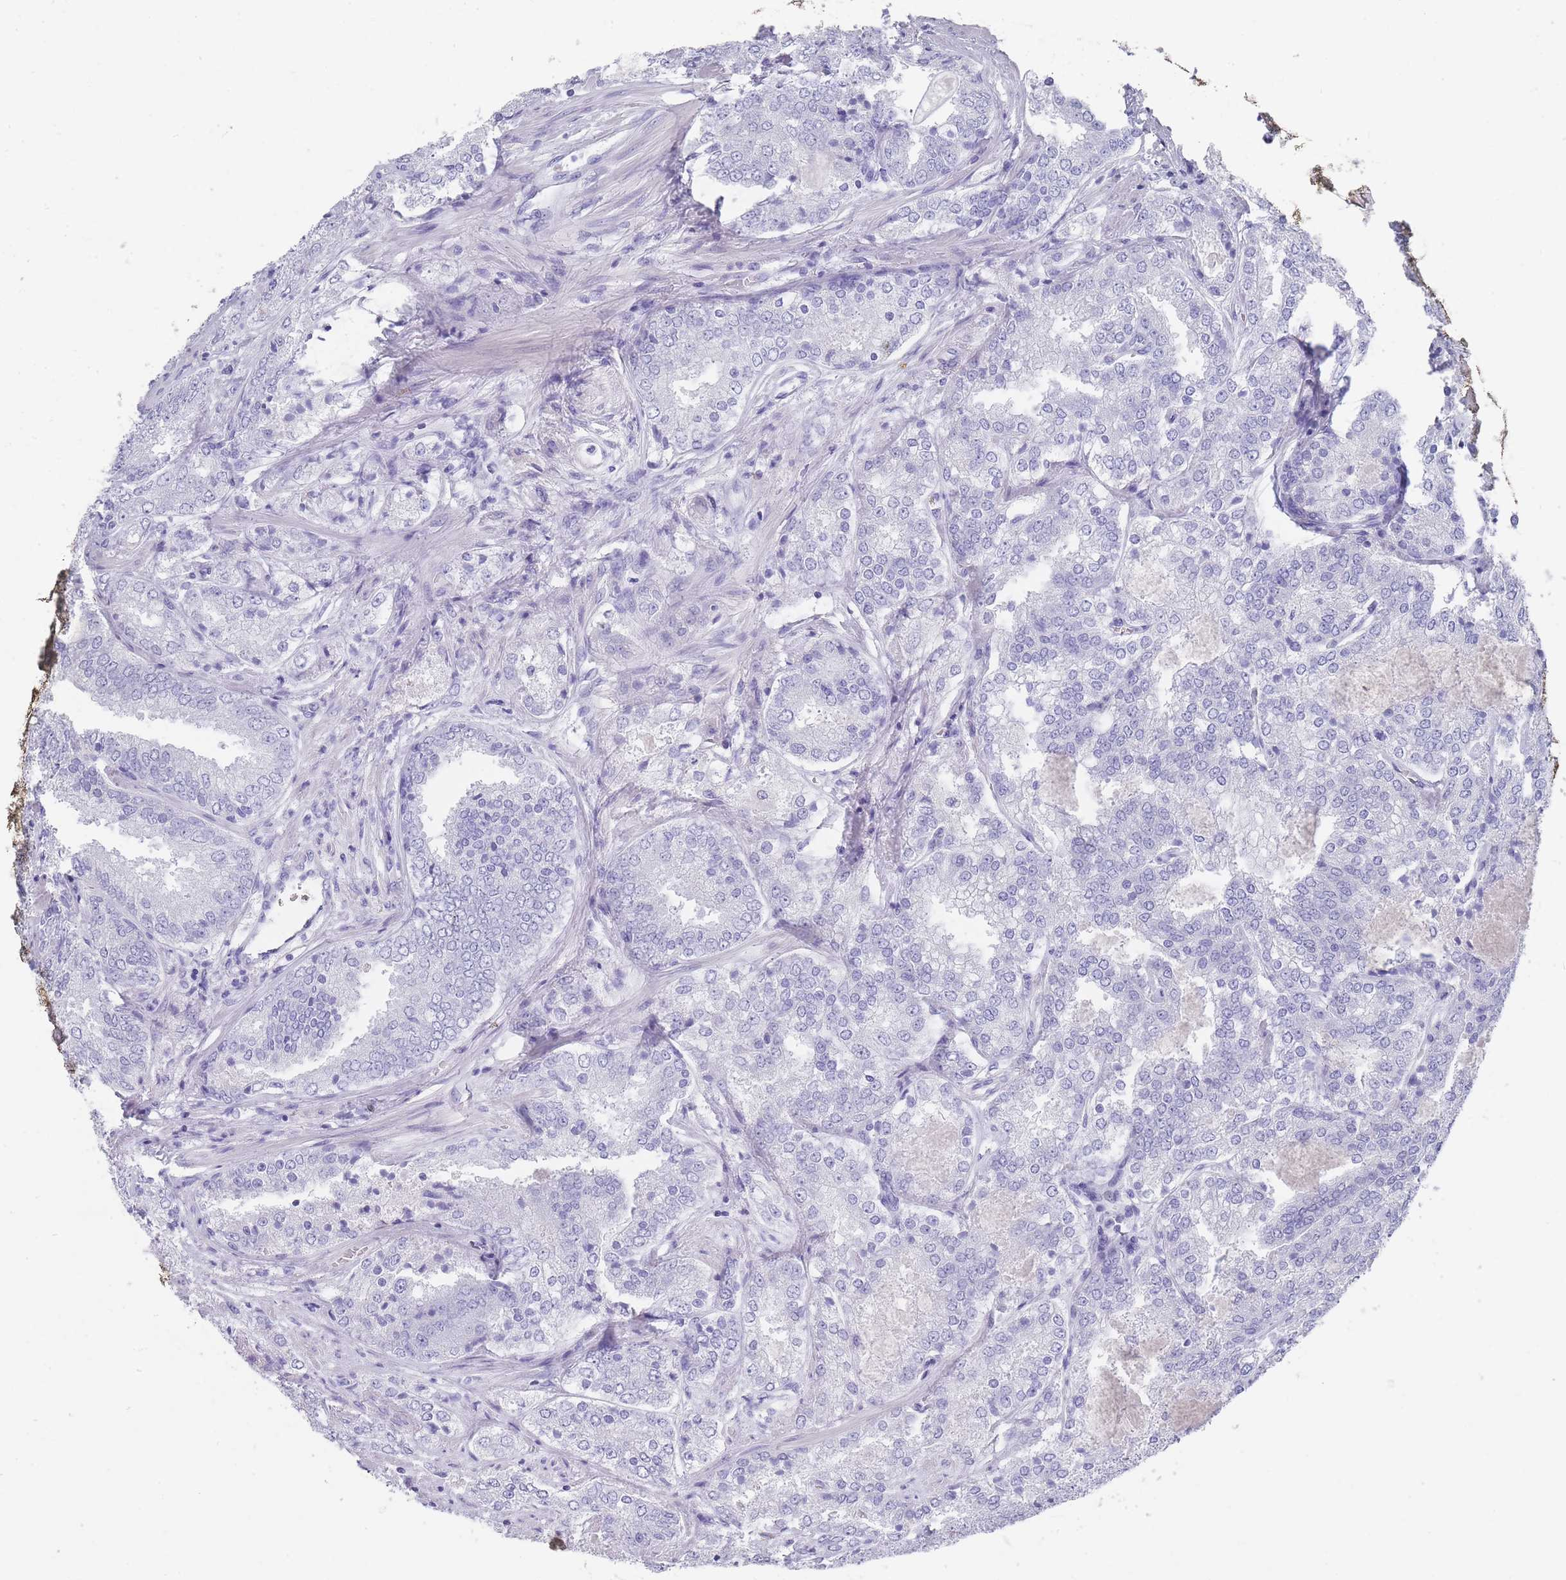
{"staining": {"intensity": "negative", "quantity": "none", "location": "none"}, "tissue": "prostate cancer", "cell_type": "Tumor cells", "image_type": "cancer", "snomed": [{"axis": "morphology", "description": "Adenocarcinoma, High grade"}, {"axis": "topography", "description": "Prostate"}], "caption": "Protein analysis of prostate cancer exhibits no significant positivity in tumor cells.", "gene": "RAB2B", "patient": {"sex": "male", "age": 63}}